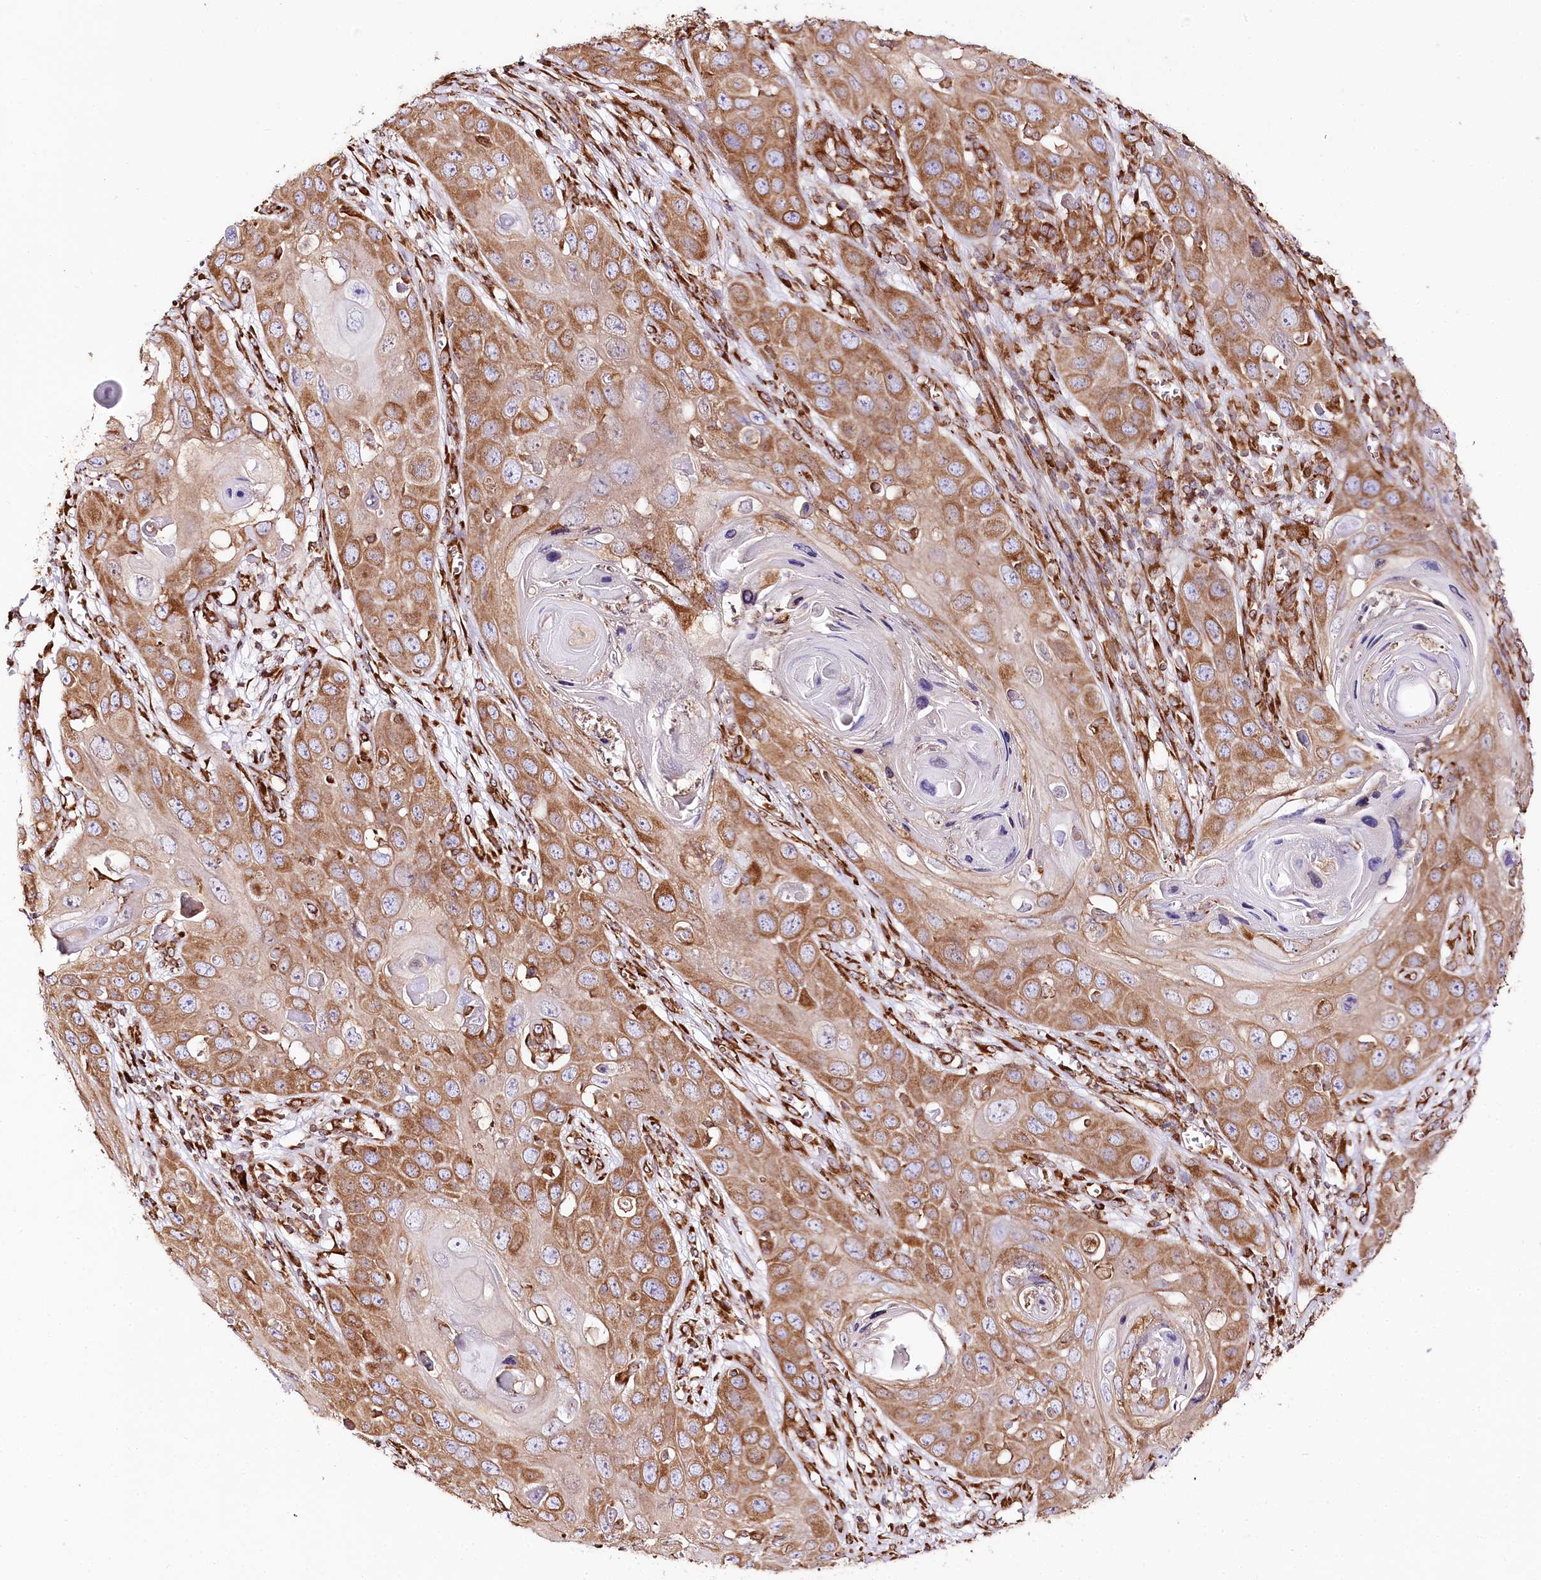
{"staining": {"intensity": "moderate", "quantity": ">75%", "location": "cytoplasmic/membranous"}, "tissue": "skin cancer", "cell_type": "Tumor cells", "image_type": "cancer", "snomed": [{"axis": "morphology", "description": "Squamous cell carcinoma, NOS"}, {"axis": "topography", "description": "Skin"}], "caption": "Protein expression analysis of skin cancer demonstrates moderate cytoplasmic/membranous positivity in approximately >75% of tumor cells. (Brightfield microscopy of DAB IHC at high magnification).", "gene": "CNPY2", "patient": {"sex": "male", "age": 55}}